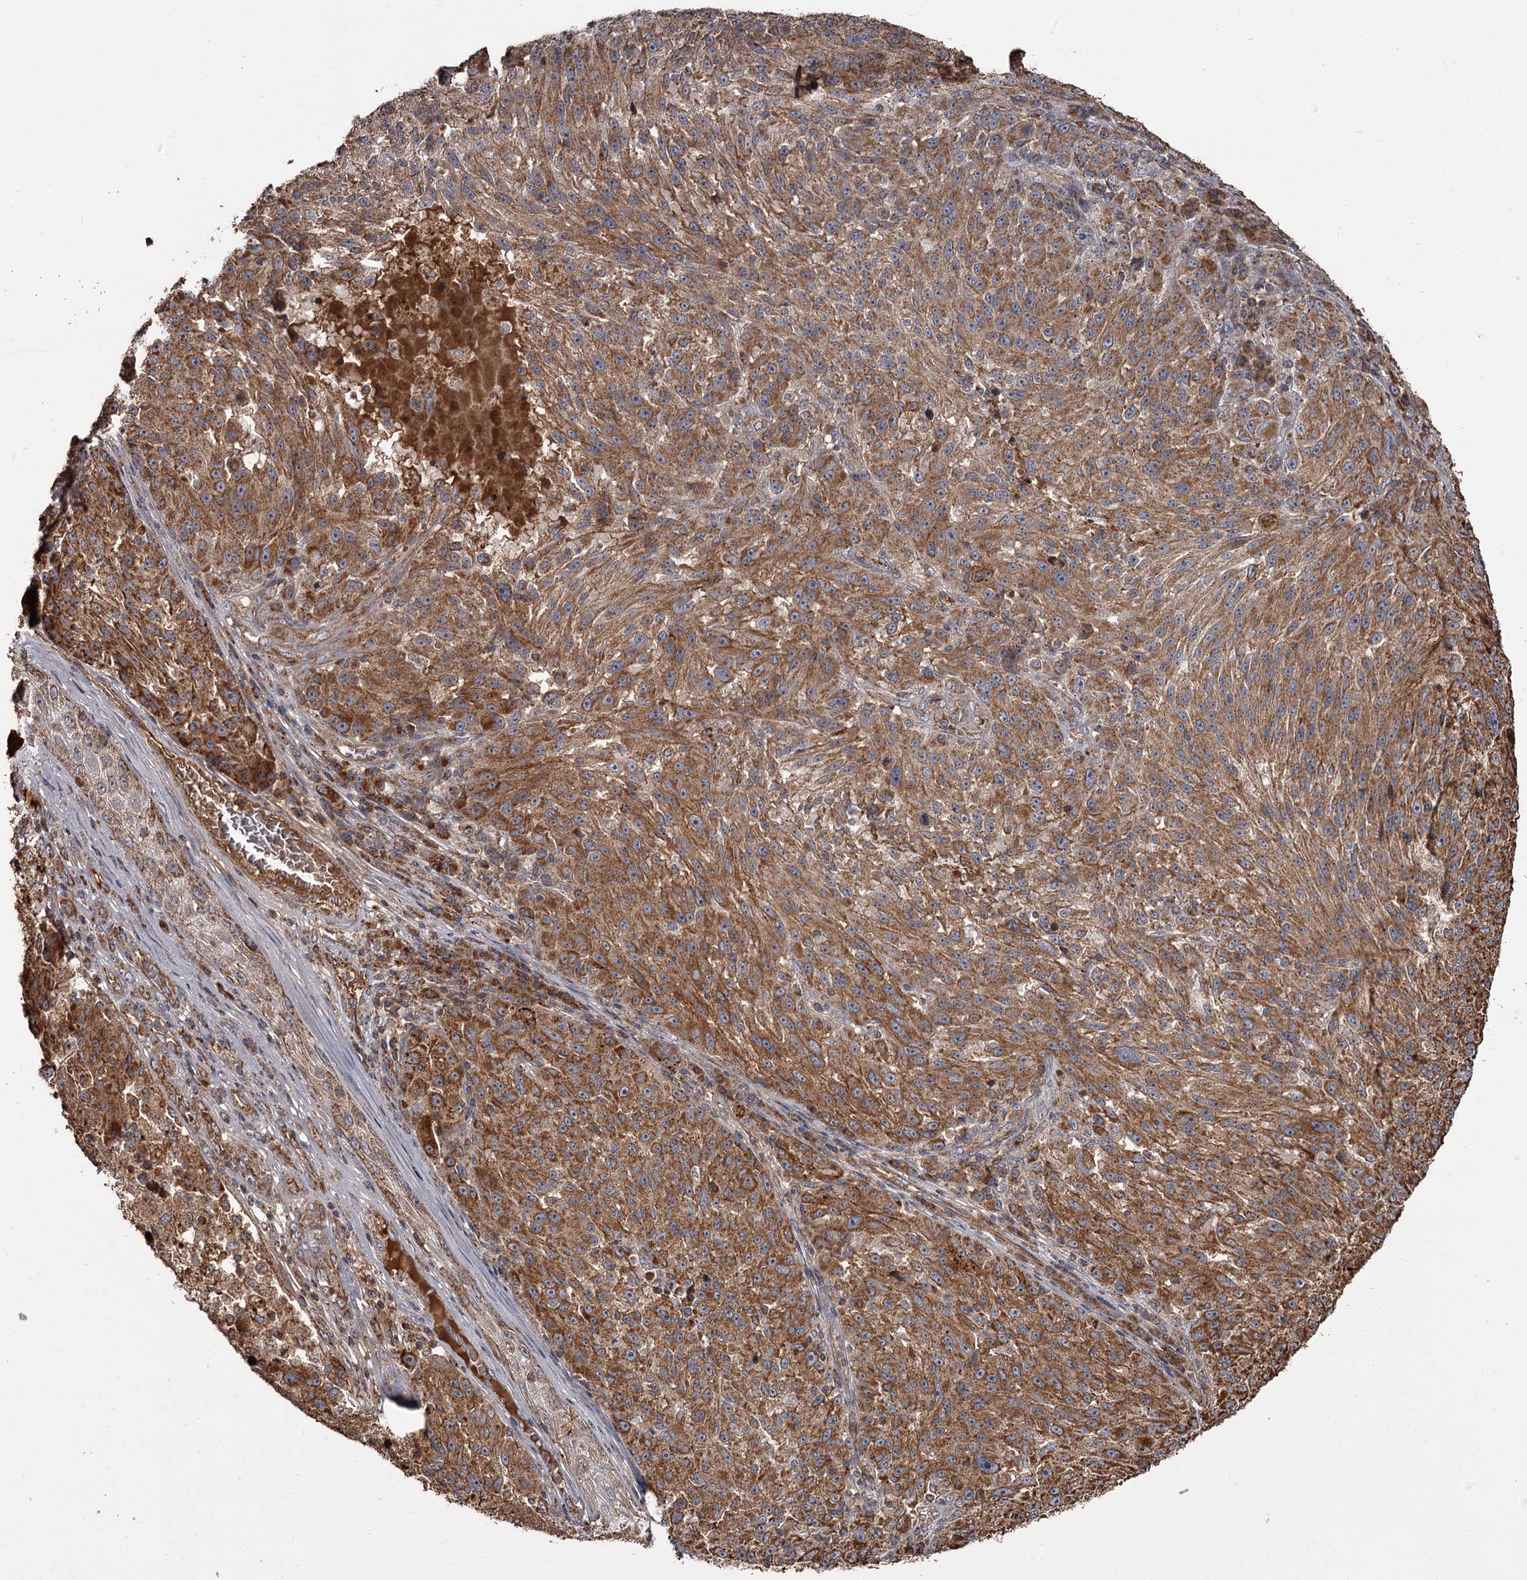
{"staining": {"intensity": "strong", "quantity": ">75%", "location": "cytoplasmic/membranous"}, "tissue": "melanoma", "cell_type": "Tumor cells", "image_type": "cancer", "snomed": [{"axis": "morphology", "description": "Malignant melanoma, NOS"}, {"axis": "topography", "description": "Skin"}], "caption": "A histopathology image showing strong cytoplasmic/membranous staining in approximately >75% of tumor cells in malignant melanoma, as visualized by brown immunohistochemical staining.", "gene": "THAP9", "patient": {"sex": "male", "age": 53}}